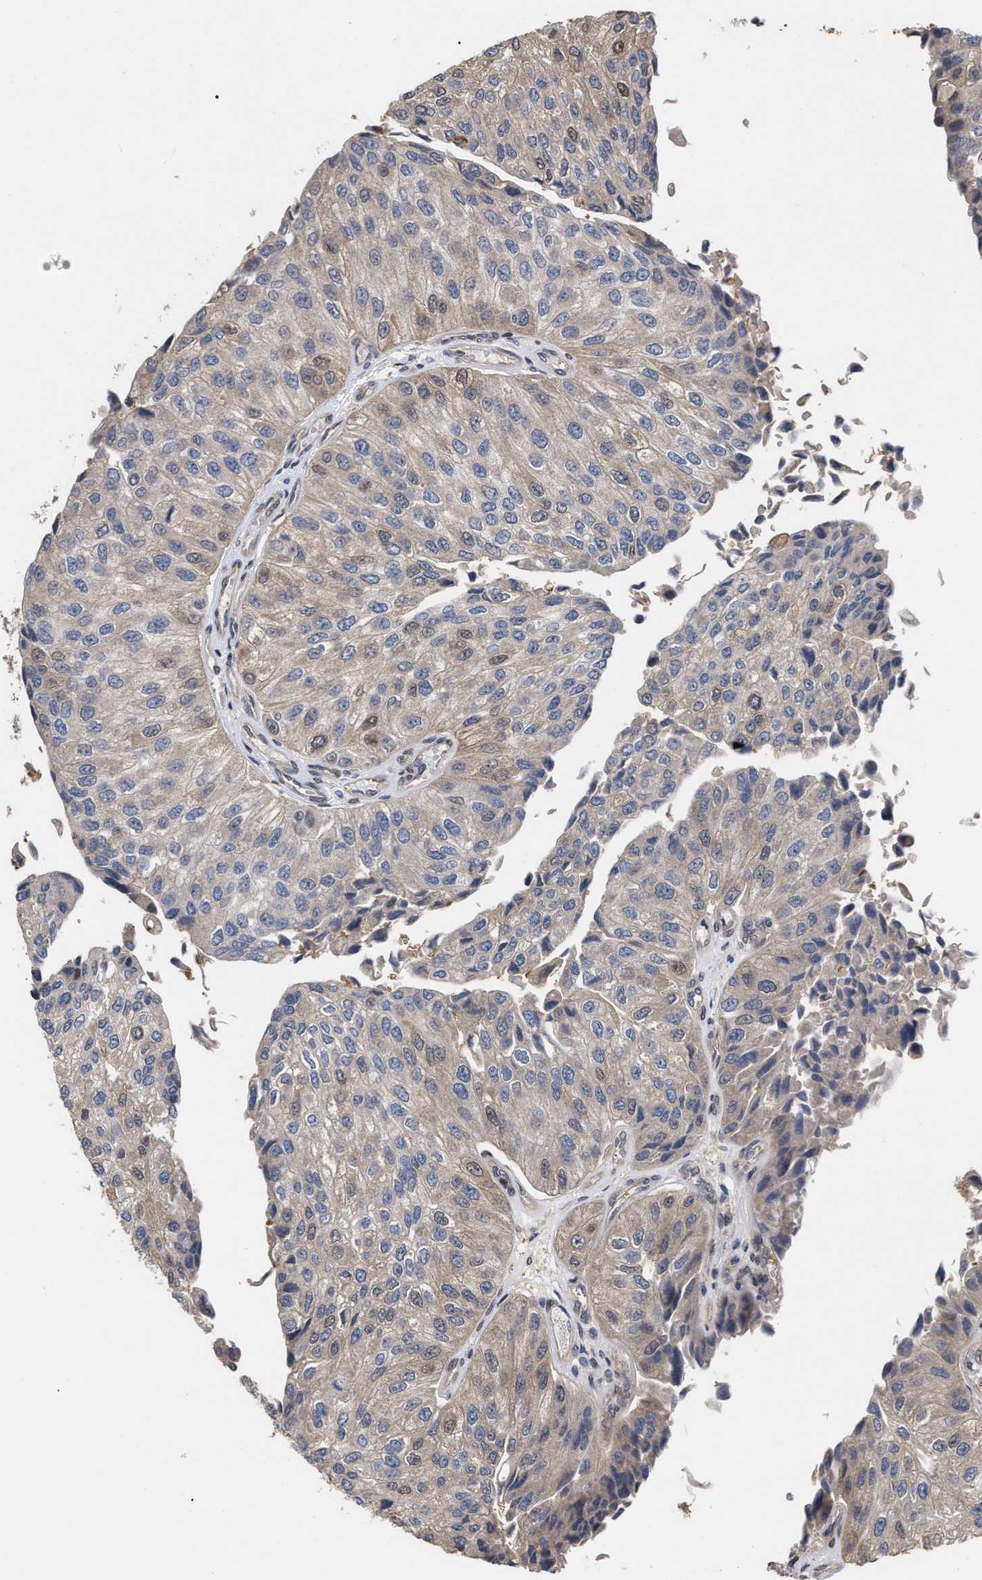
{"staining": {"intensity": "weak", "quantity": "<25%", "location": "nuclear"}, "tissue": "urothelial cancer", "cell_type": "Tumor cells", "image_type": "cancer", "snomed": [{"axis": "morphology", "description": "Urothelial carcinoma, High grade"}, {"axis": "topography", "description": "Kidney"}, {"axis": "topography", "description": "Urinary bladder"}], "caption": "Photomicrograph shows no protein positivity in tumor cells of urothelial cancer tissue. (DAB (3,3'-diaminobenzidine) immunohistochemistry with hematoxylin counter stain).", "gene": "MDM4", "patient": {"sex": "male", "age": 77}}